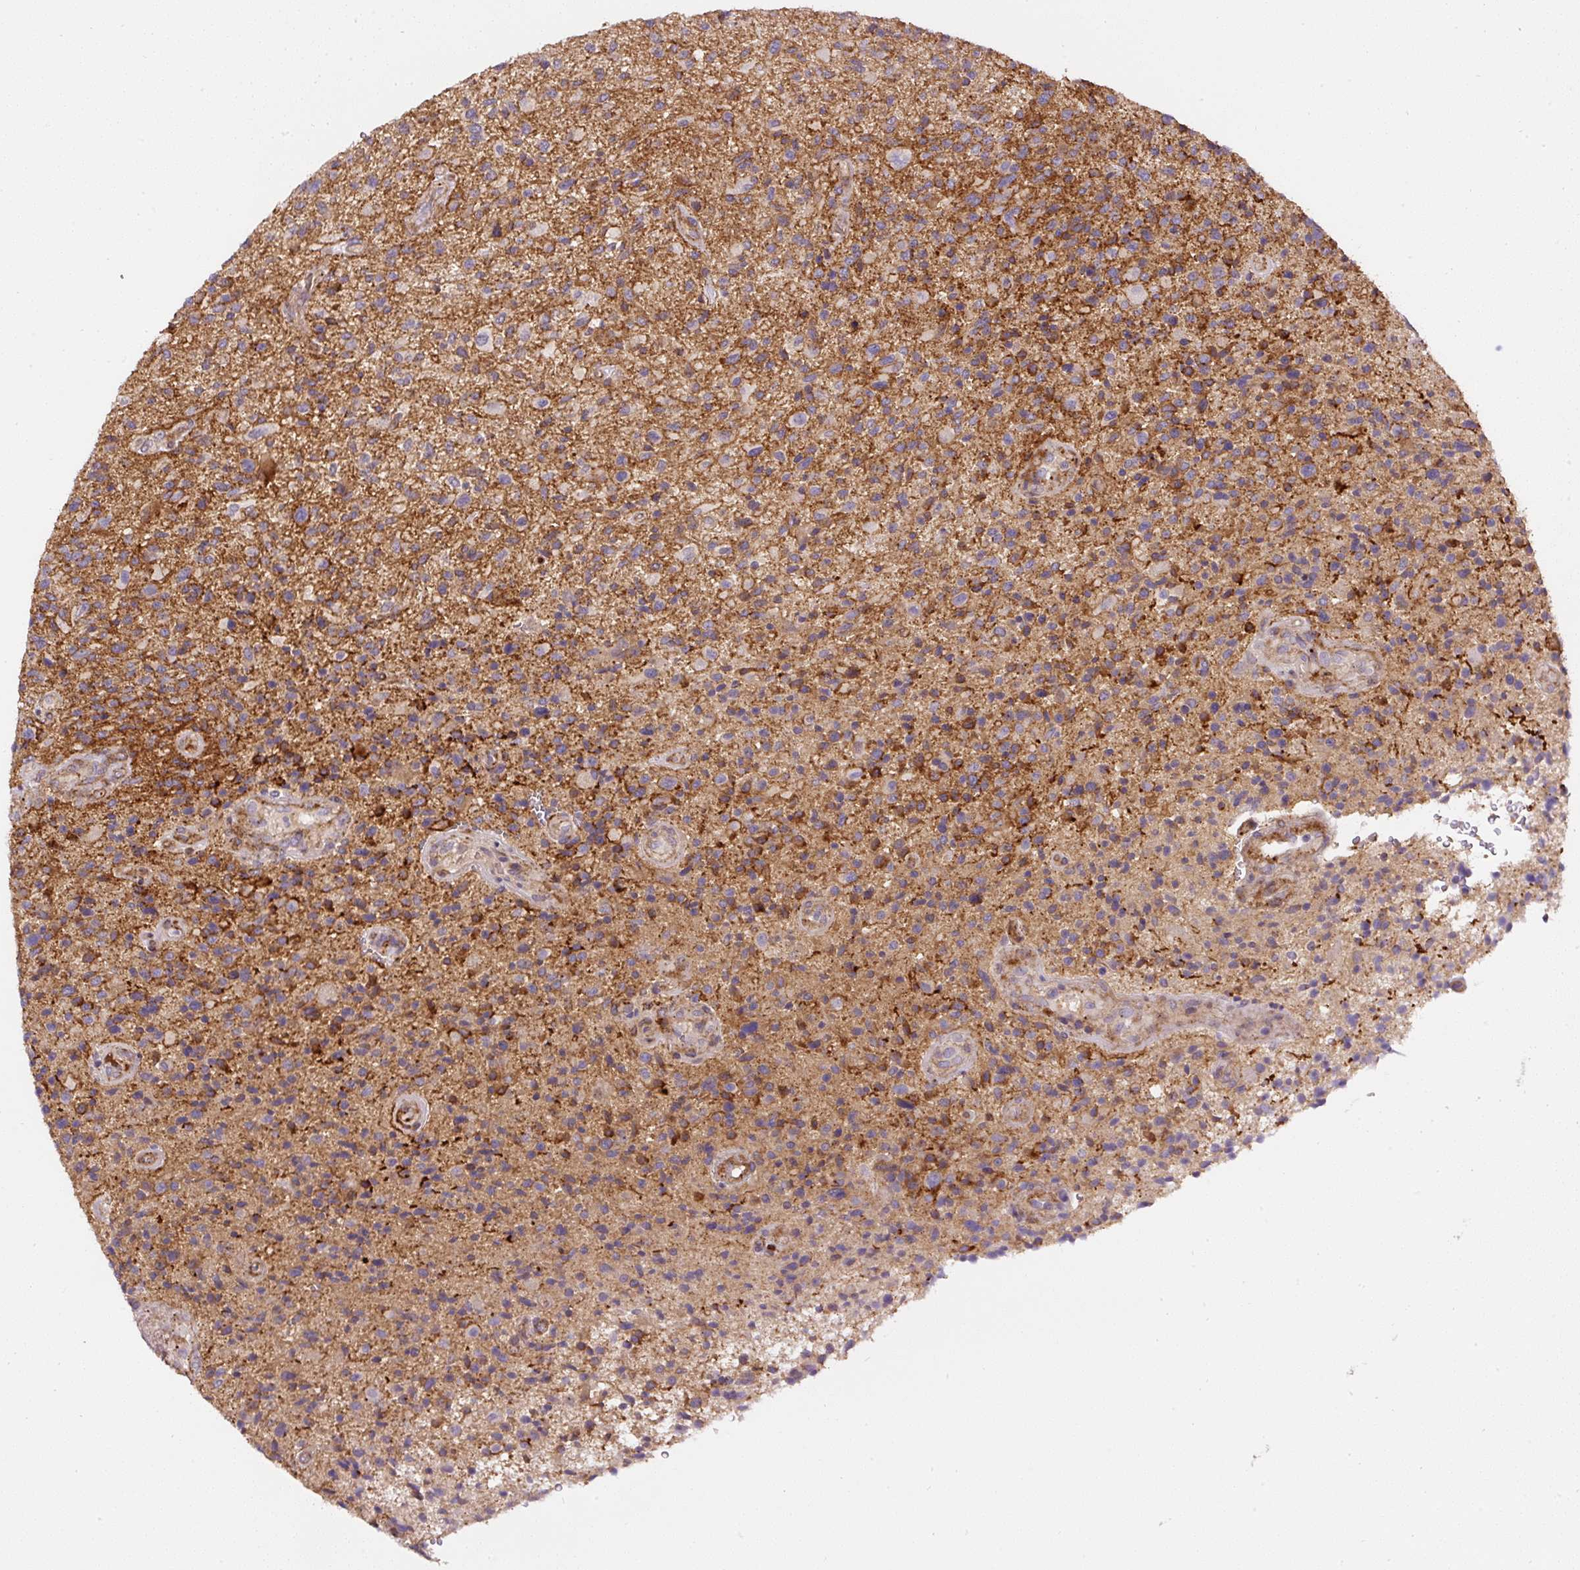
{"staining": {"intensity": "moderate", "quantity": "<25%", "location": "cytoplasmic/membranous"}, "tissue": "glioma", "cell_type": "Tumor cells", "image_type": "cancer", "snomed": [{"axis": "morphology", "description": "Glioma, malignant, High grade"}, {"axis": "topography", "description": "Brain"}], "caption": "About <25% of tumor cells in human glioma show moderate cytoplasmic/membranous protein staining as visualized by brown immunohistochemical staining.", "gene": "RNF170", "patient": {"sex": "male", "age": 47}}